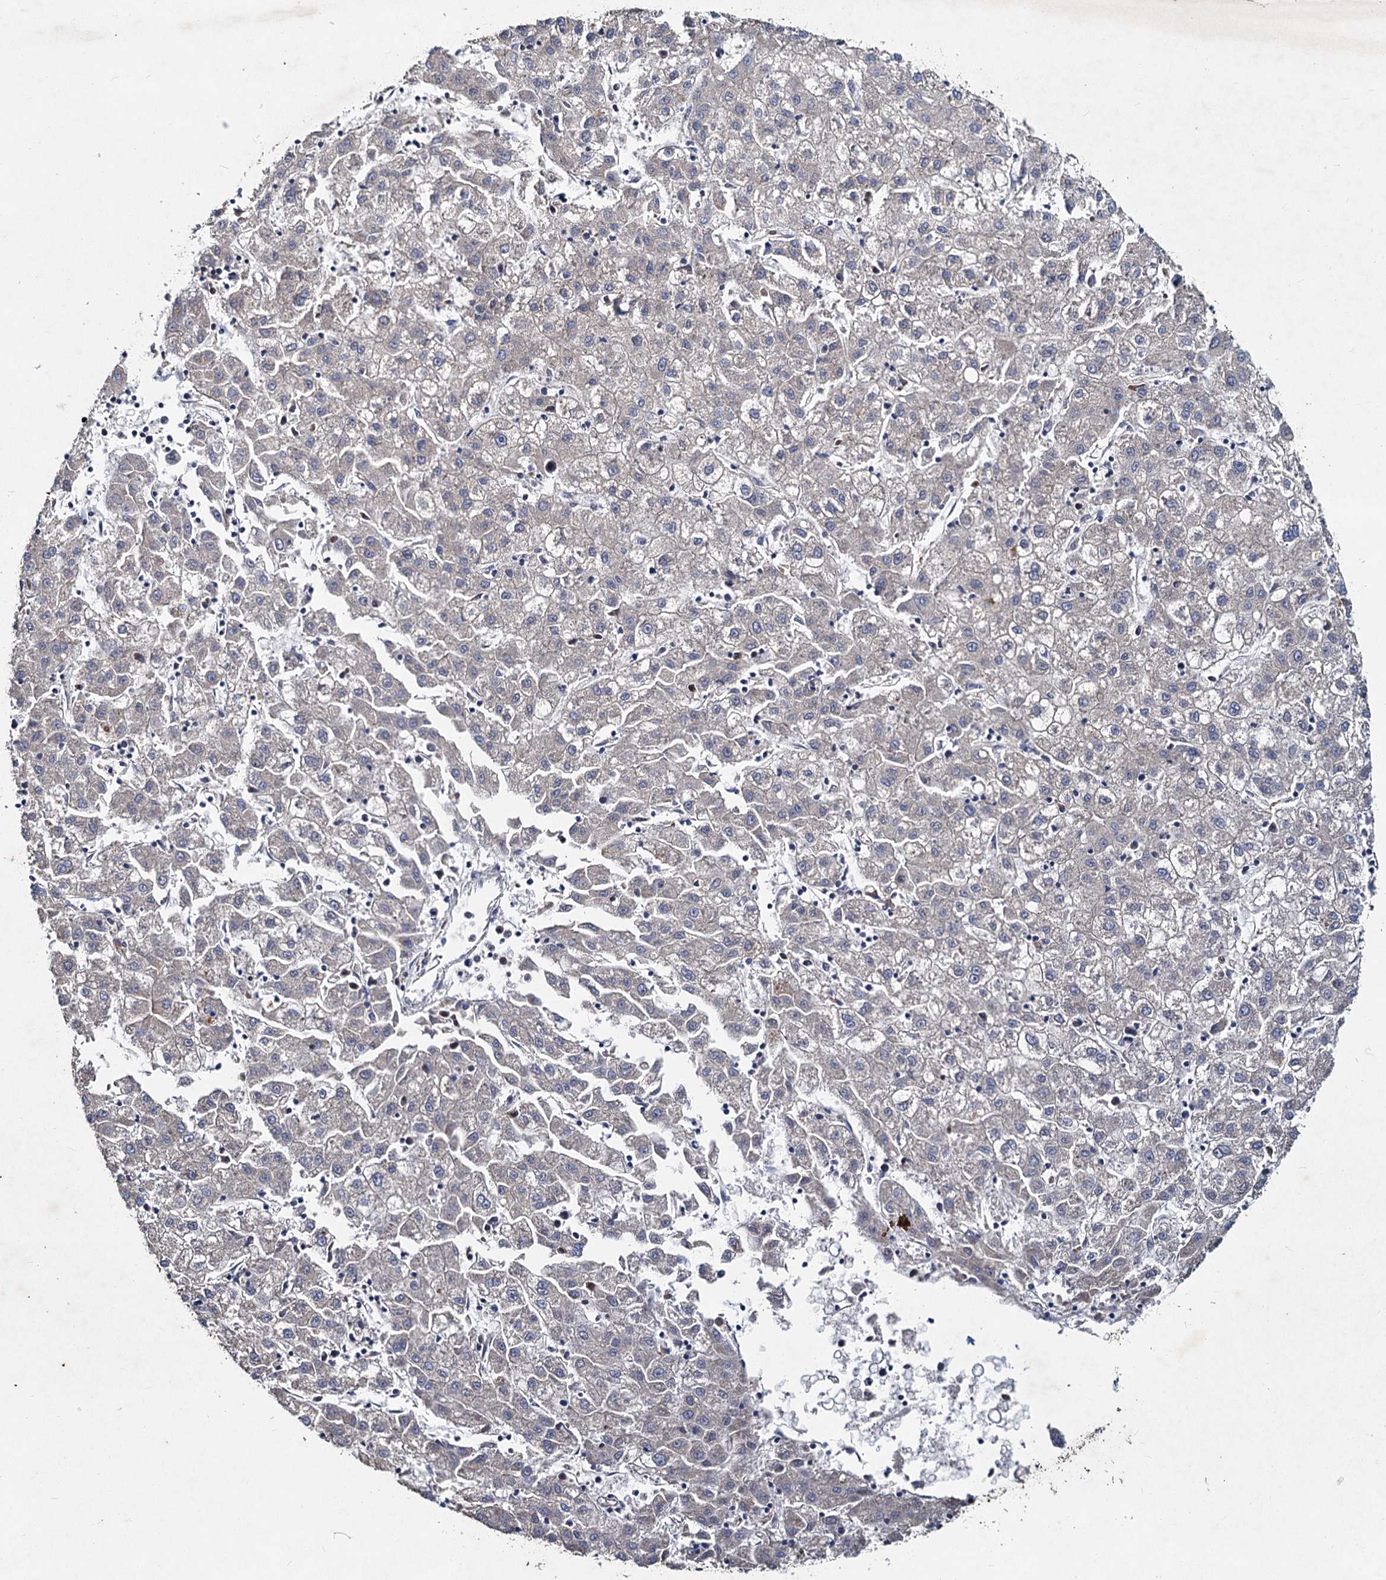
{"staining": {"intensity": "negative", "quantity": "none", "location": "none"}, "tissue": "liver cancer", "cell_type": "Tumor cells", "image_type": "cancer", "snomed": [{"axis": "morphology", "description": "Carcinoma, Hepatocellular, NOS"}, {"axis": "topography", "description": "Liver"}], "caption": "Liver hepatocellular carcinoma stained for a protein using immunohistochemistry shows no expression tumor cells.", "gene": "TMX2", "patient": {"sex": "male", "age": 72}}